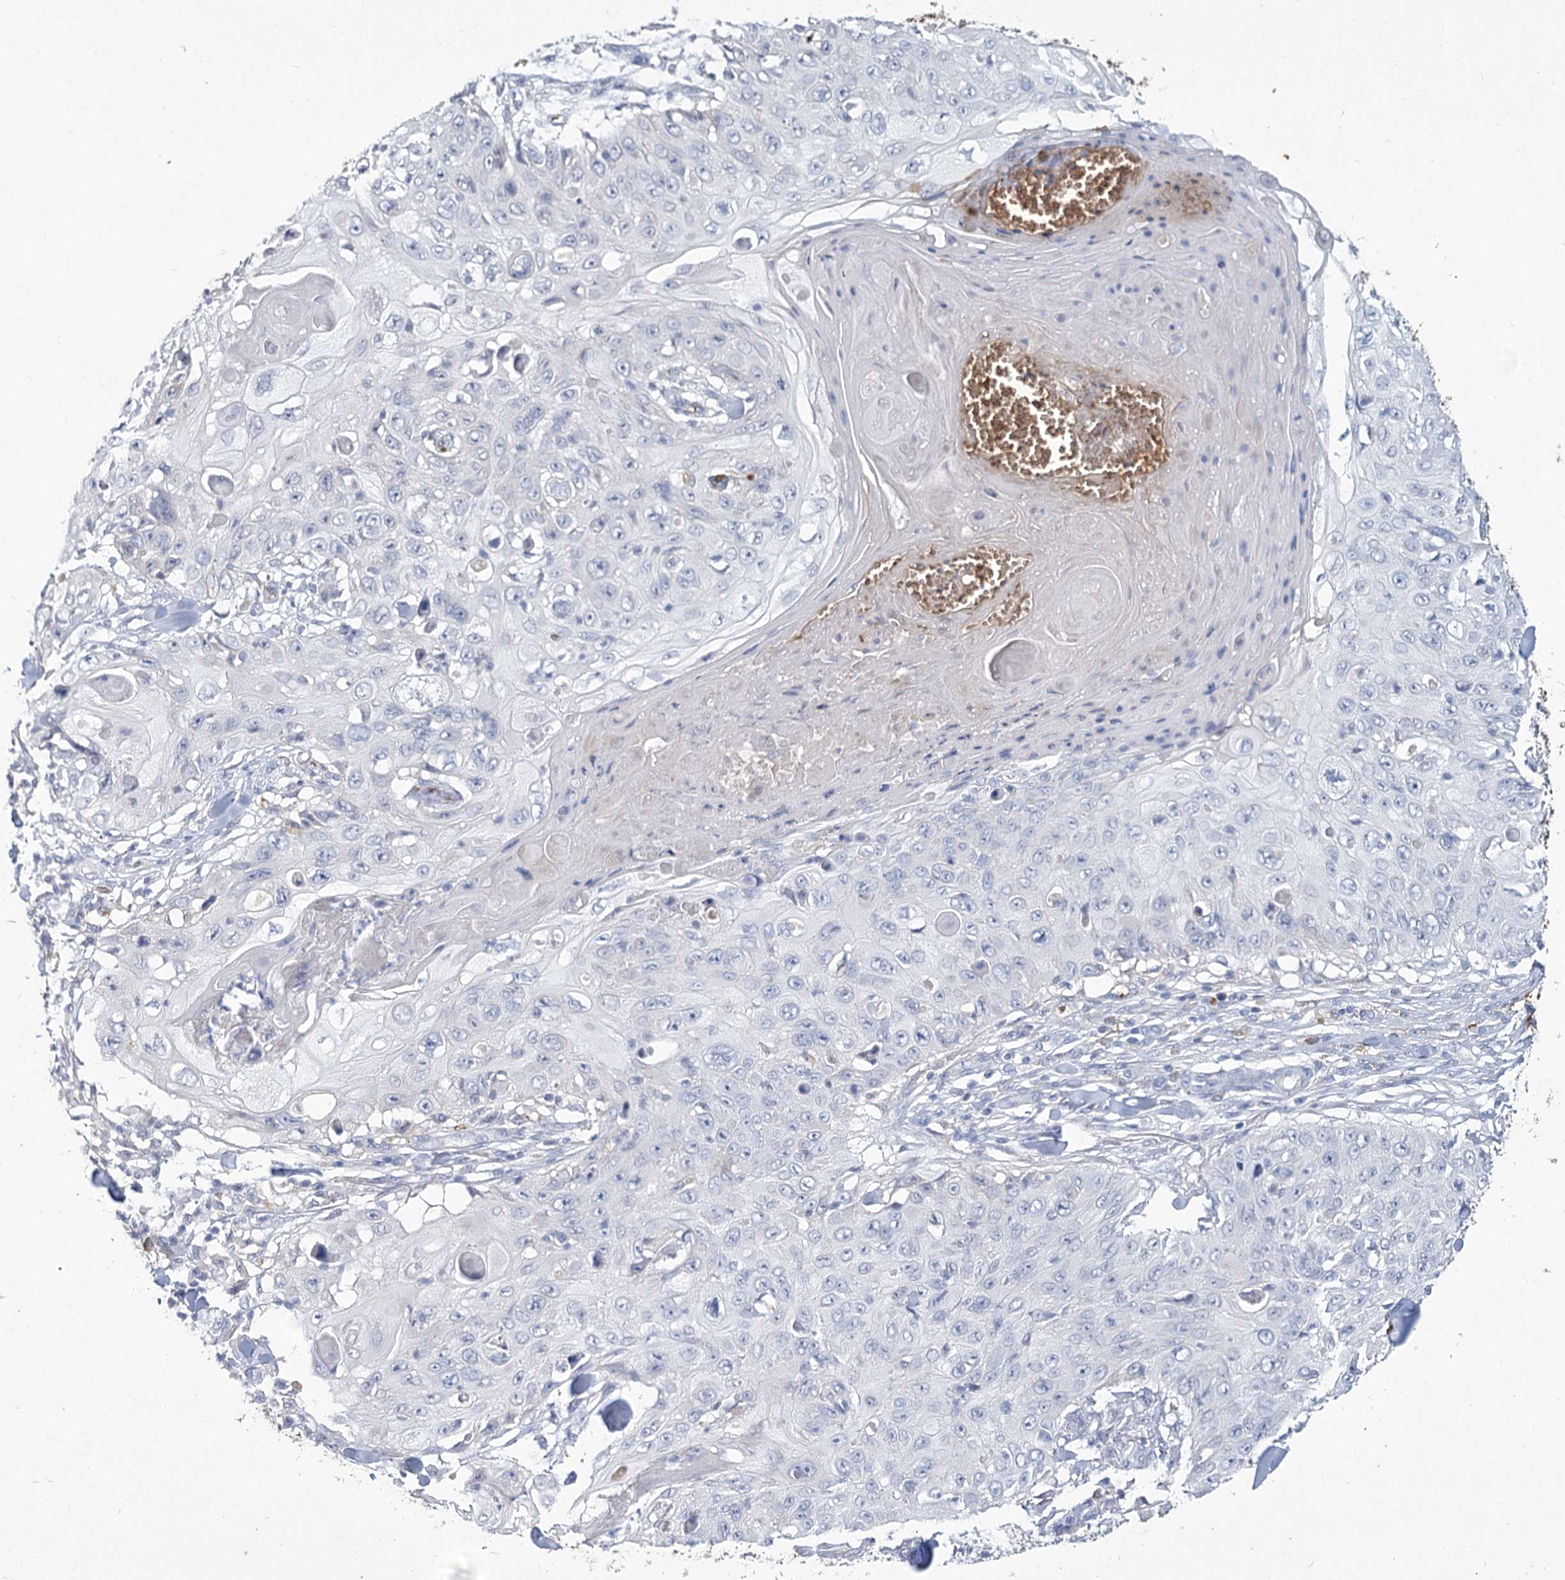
{"staining": {"intensity": "negative", "quantity": "none", "location": "none"}, "tissue": "skin cancer", "cell_type": "Tumor cells", "image_type": "cancer", "snomed": [{"axis": "morphology", "description": "Squamous cell carcinoma, NOS"}, {"axis": "topography", "description": "Skin"}], "caption": "An immunohistochemistry micrograph of skin squamous cell carcinoma is shown. There is no staining in tumor cells of skin squamous cell carcinoma.", "gene": "HBA1", "patient": {"sex": "male", "age": 86}}